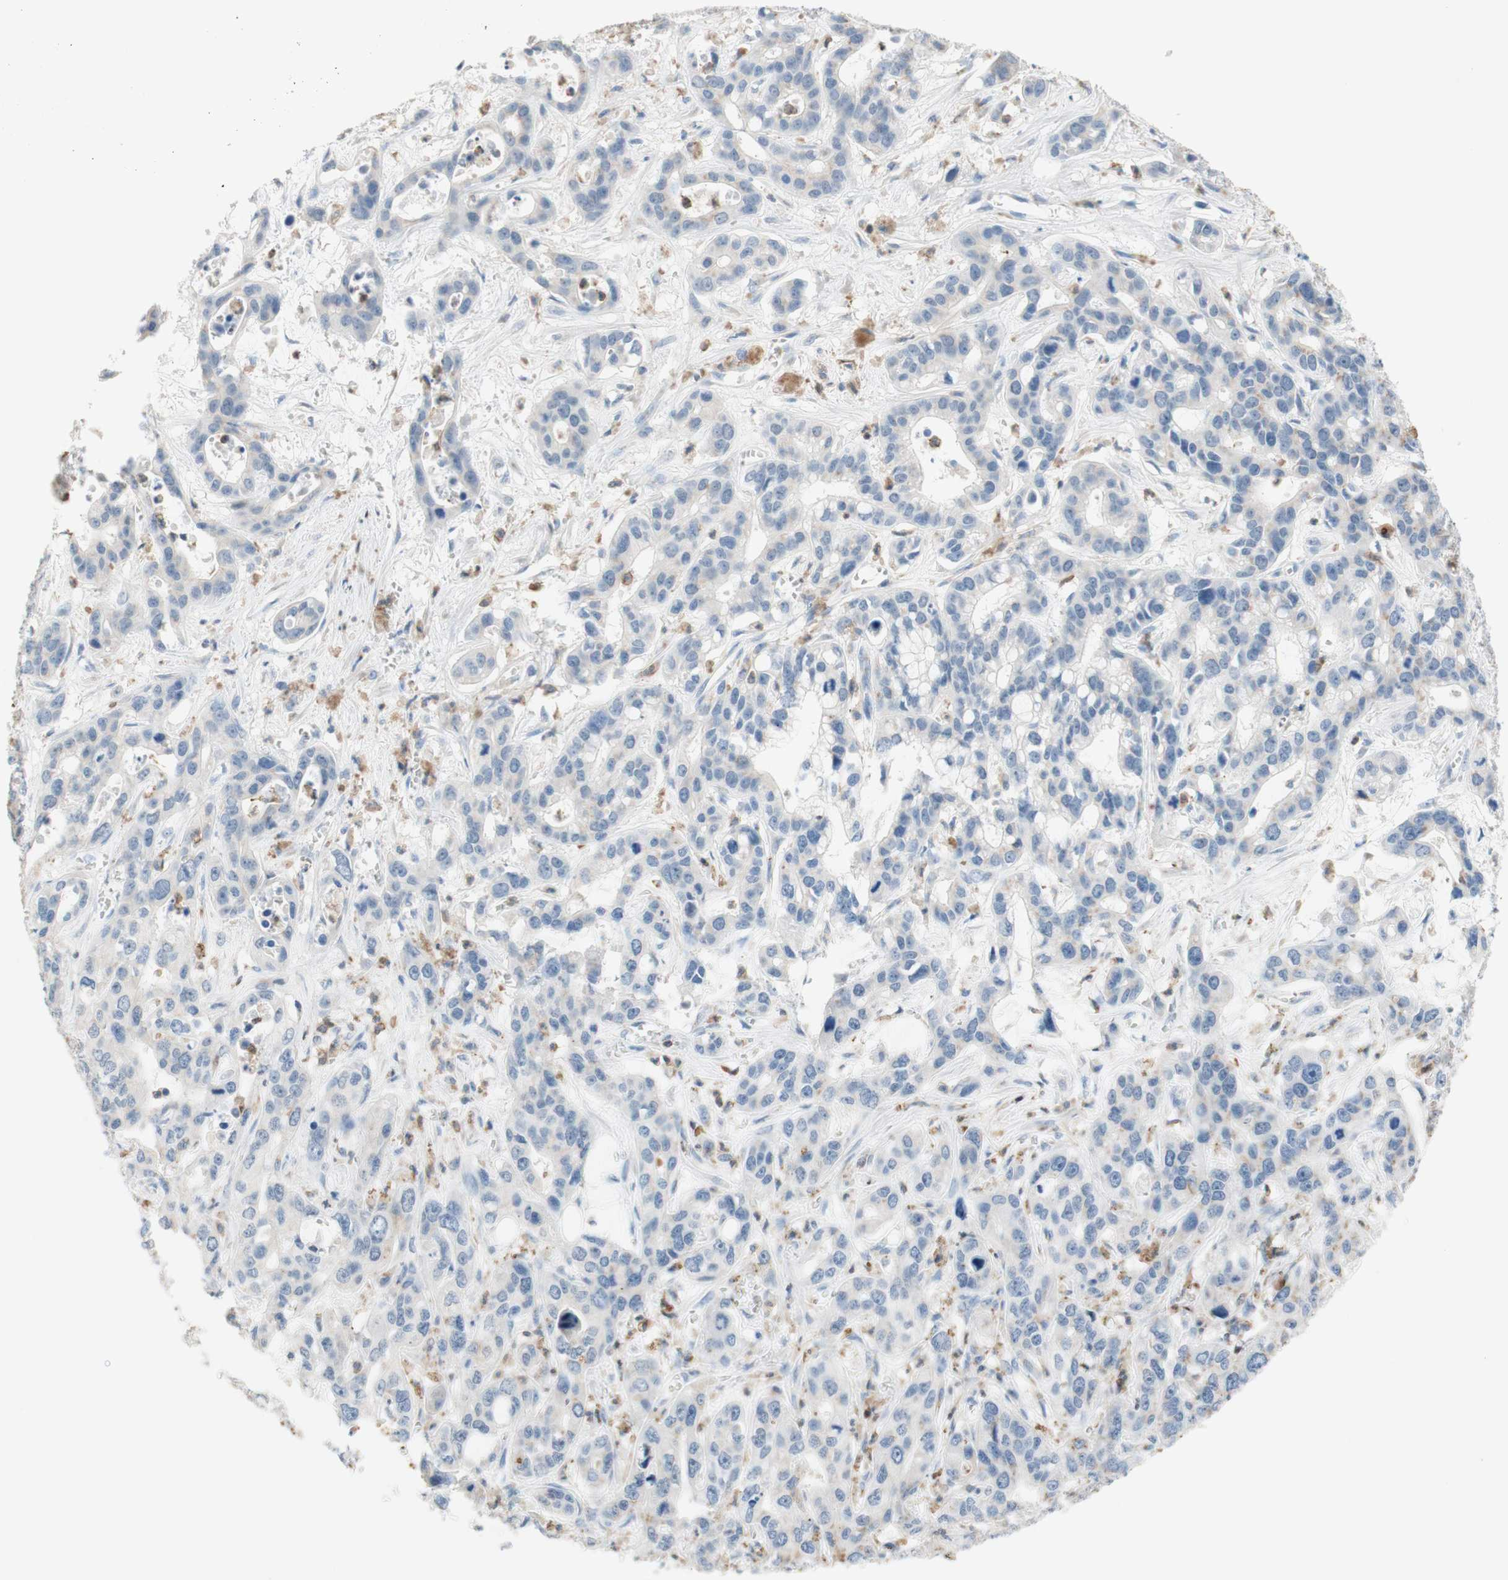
{"staining": {"intensity": "negative", "quantity": "none", "location": "none"}, "tissue": "liver cancer", "cell_type": "Tumor cells", "image_type": "cancer", "snomed": [{"axis": "morphology", "description": "Cholangiocarcinoma"}, {"axis": "topography", "description": "Liver"}], "caption": "A photomicrograph of human liver cholangiocarcinoma is negative for staining in tumor cells. Nuclei are stained in blue.", "gene": "SPINK6", "patient": {"sex": "female", "age": 65}}